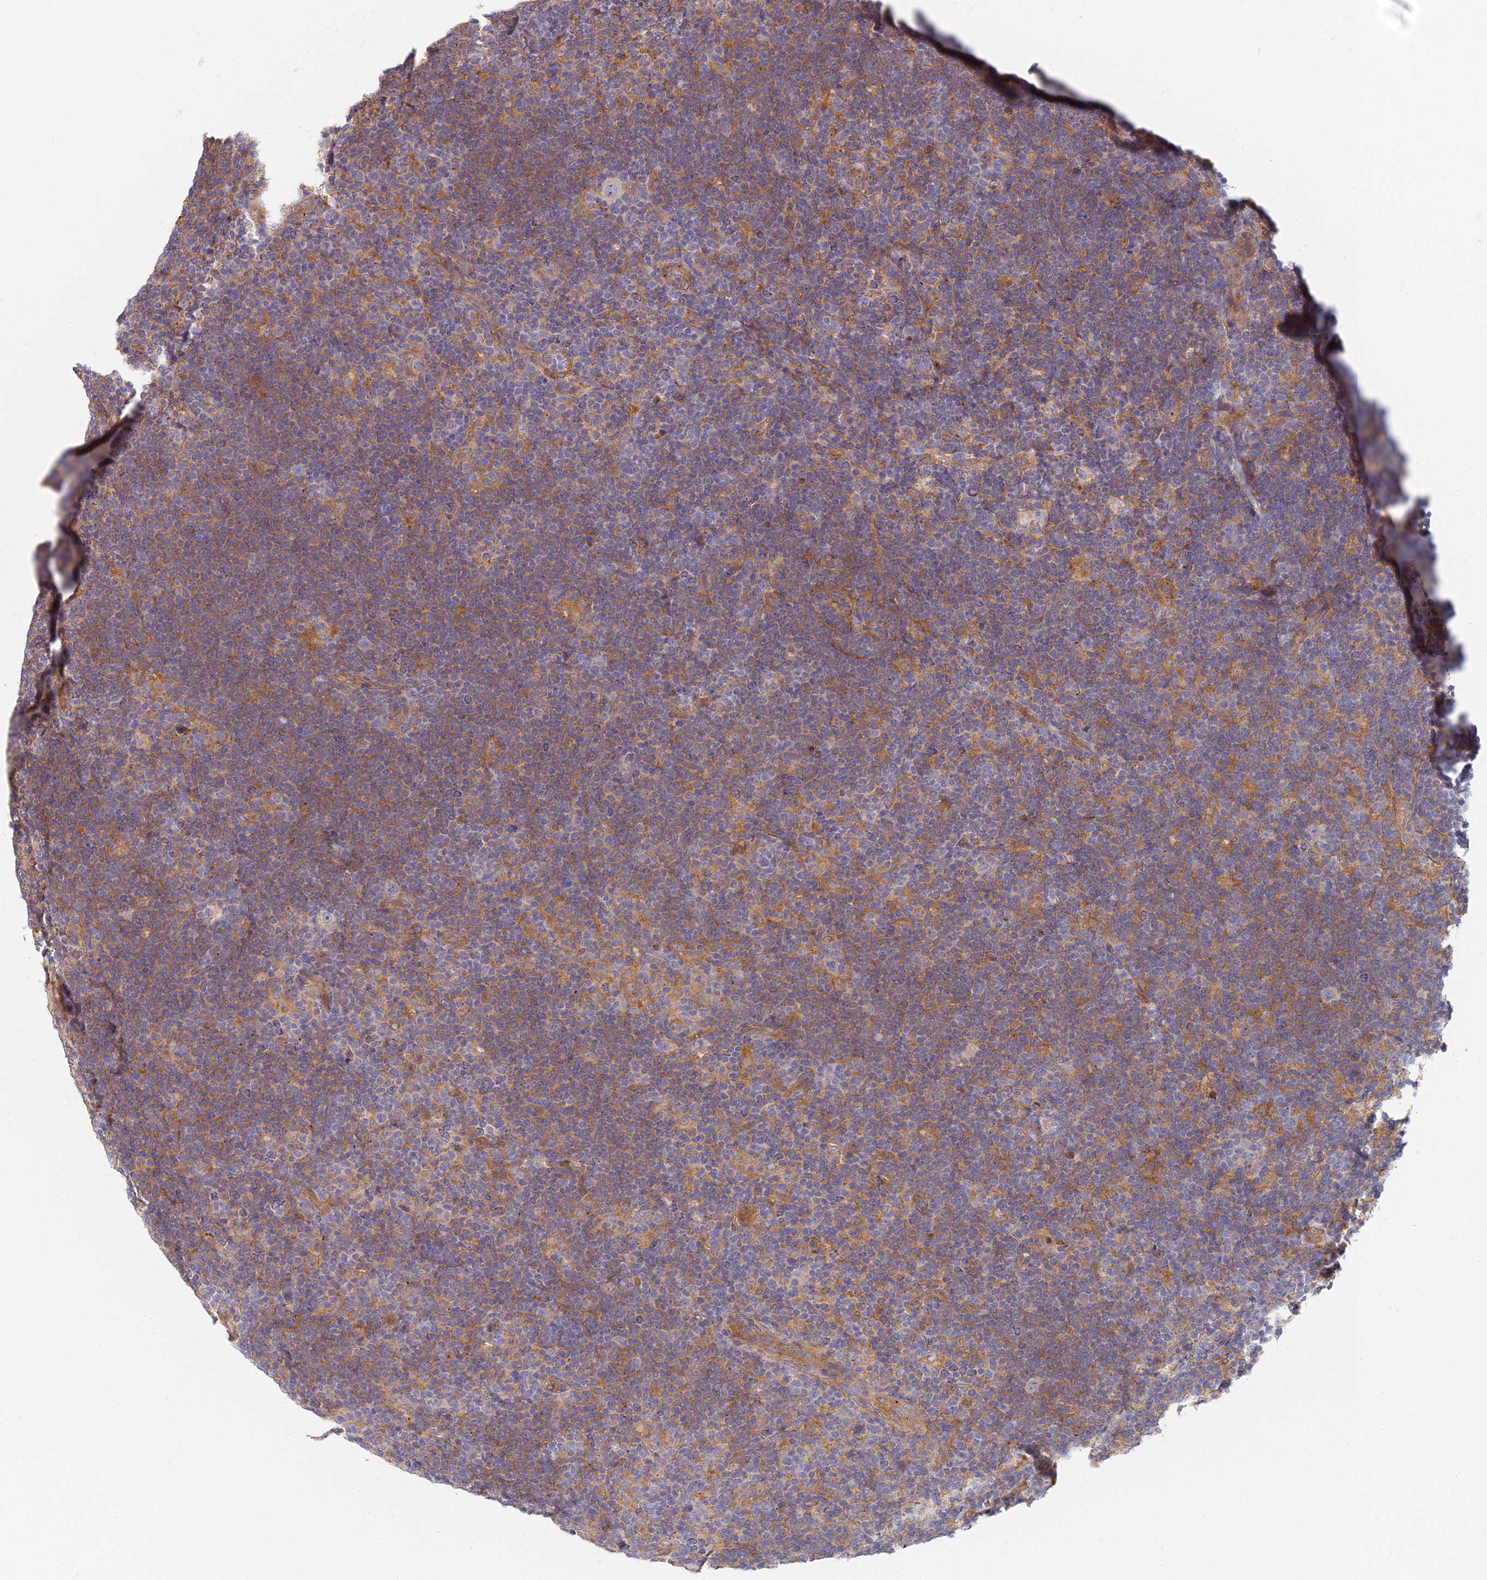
{"staining": {"intensity": "negative", "quantity": "none", "location": "none"}, "tissue": "lymphoma", "cell_type": "Tumor cells", "image_type": "cancer", "snomed": [{"axis": "morphology", "description": "Hodgkin's disease, NOS"}, {"axis": "topography", "description": "Lymph node"}], "caption": "The immunohistochemistry micrograph has no significant staining in tumor cells of lymphoma tissue. (DAB IHC visualized using brightfield microscopy, high magnification).", "gene": "RBSN", "patient": {"sex": "female", "age": 57}}